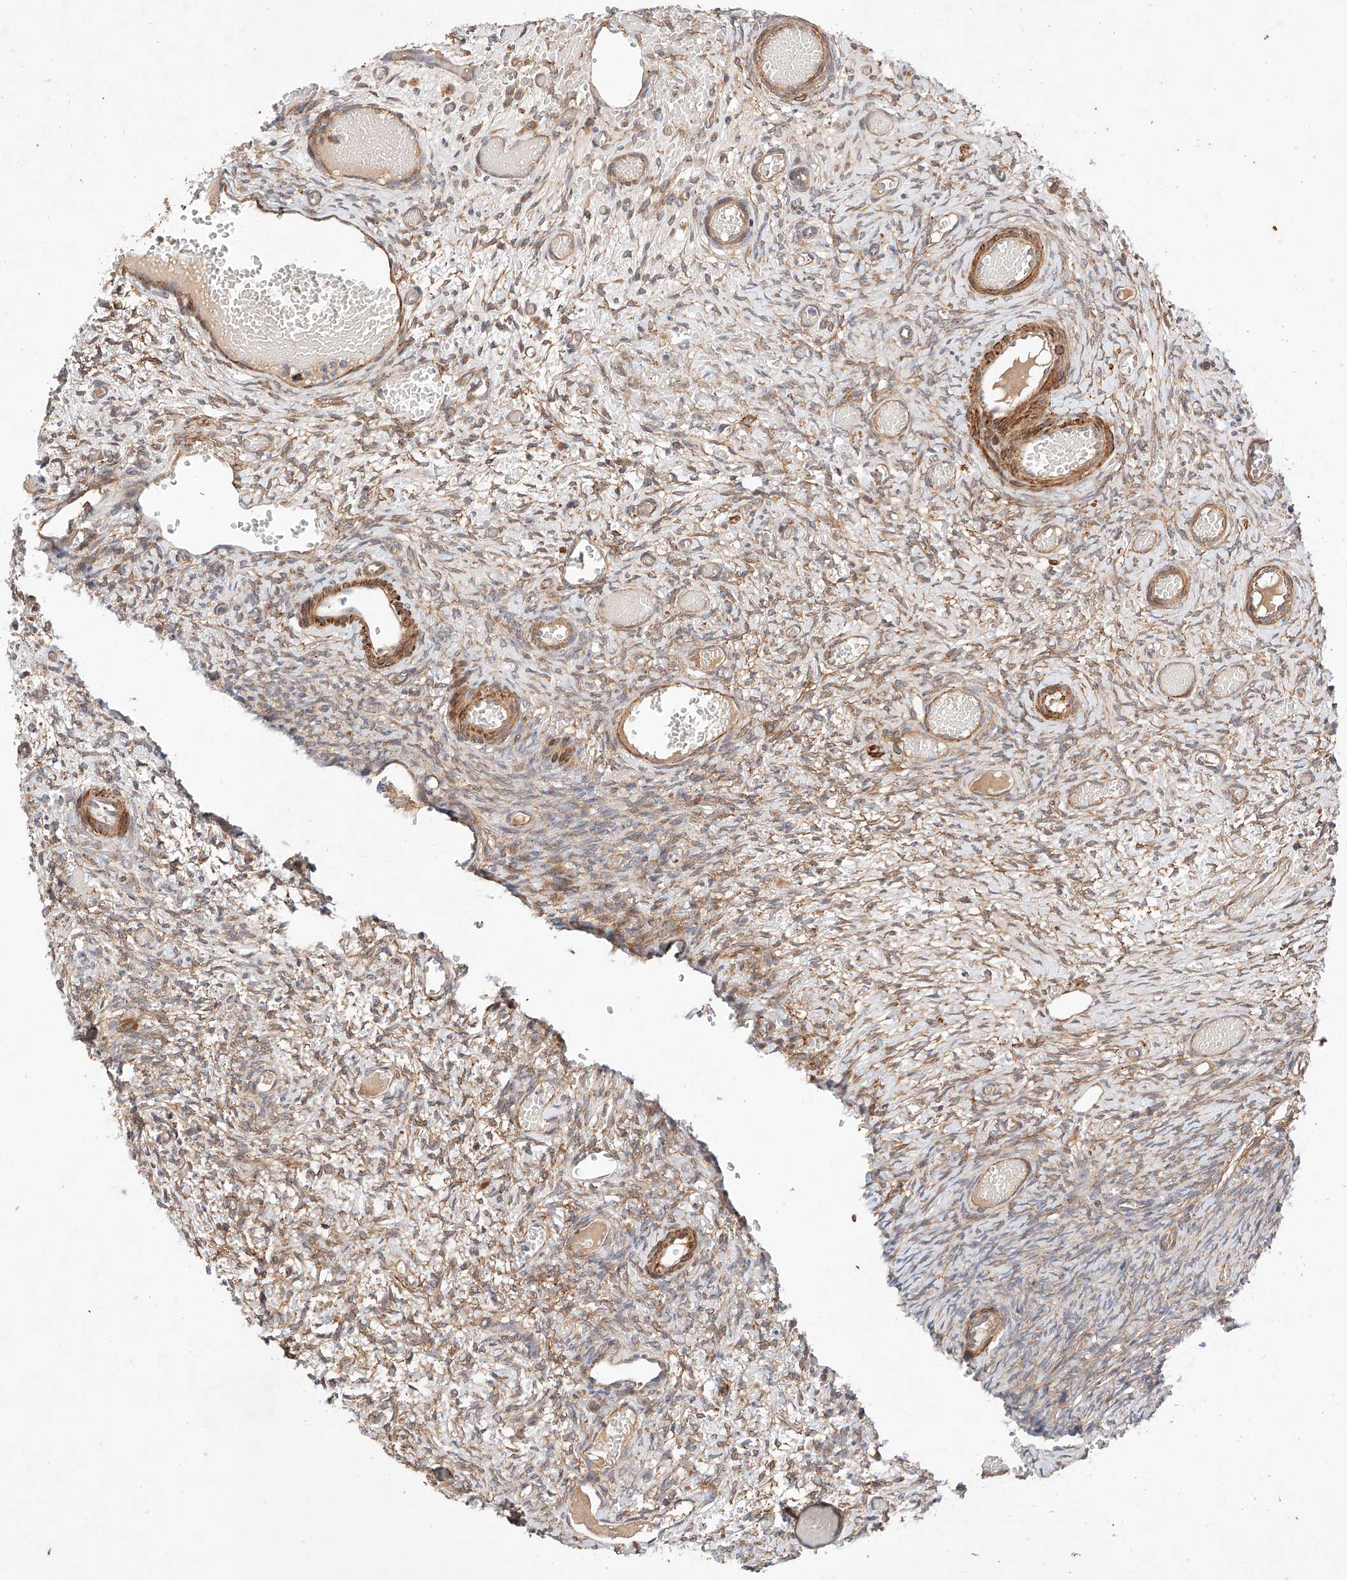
{"staining": {"intensity": "moderate", "quantity": "25%-75%", "location": "cytoplasmic/membranous"}, "tissue": "ovary", "cell_type": "Ovarian stroma cells", "image_type": "normal", "snomed": [{"axis": "morphology", "description": "Adenocarcinoma, NOS"}, {"axis": "topography", "description": "Endometrium"}], "caption": "An image showing moderate cytoplasmic/membranous expression in approximately 25%-75% of ovarian stroma cells in unremarkable ovary, as visualized by brown immunohistochemical staining.", "gene": "RAB23", "patient": {"sex": "female", "age": 32}}